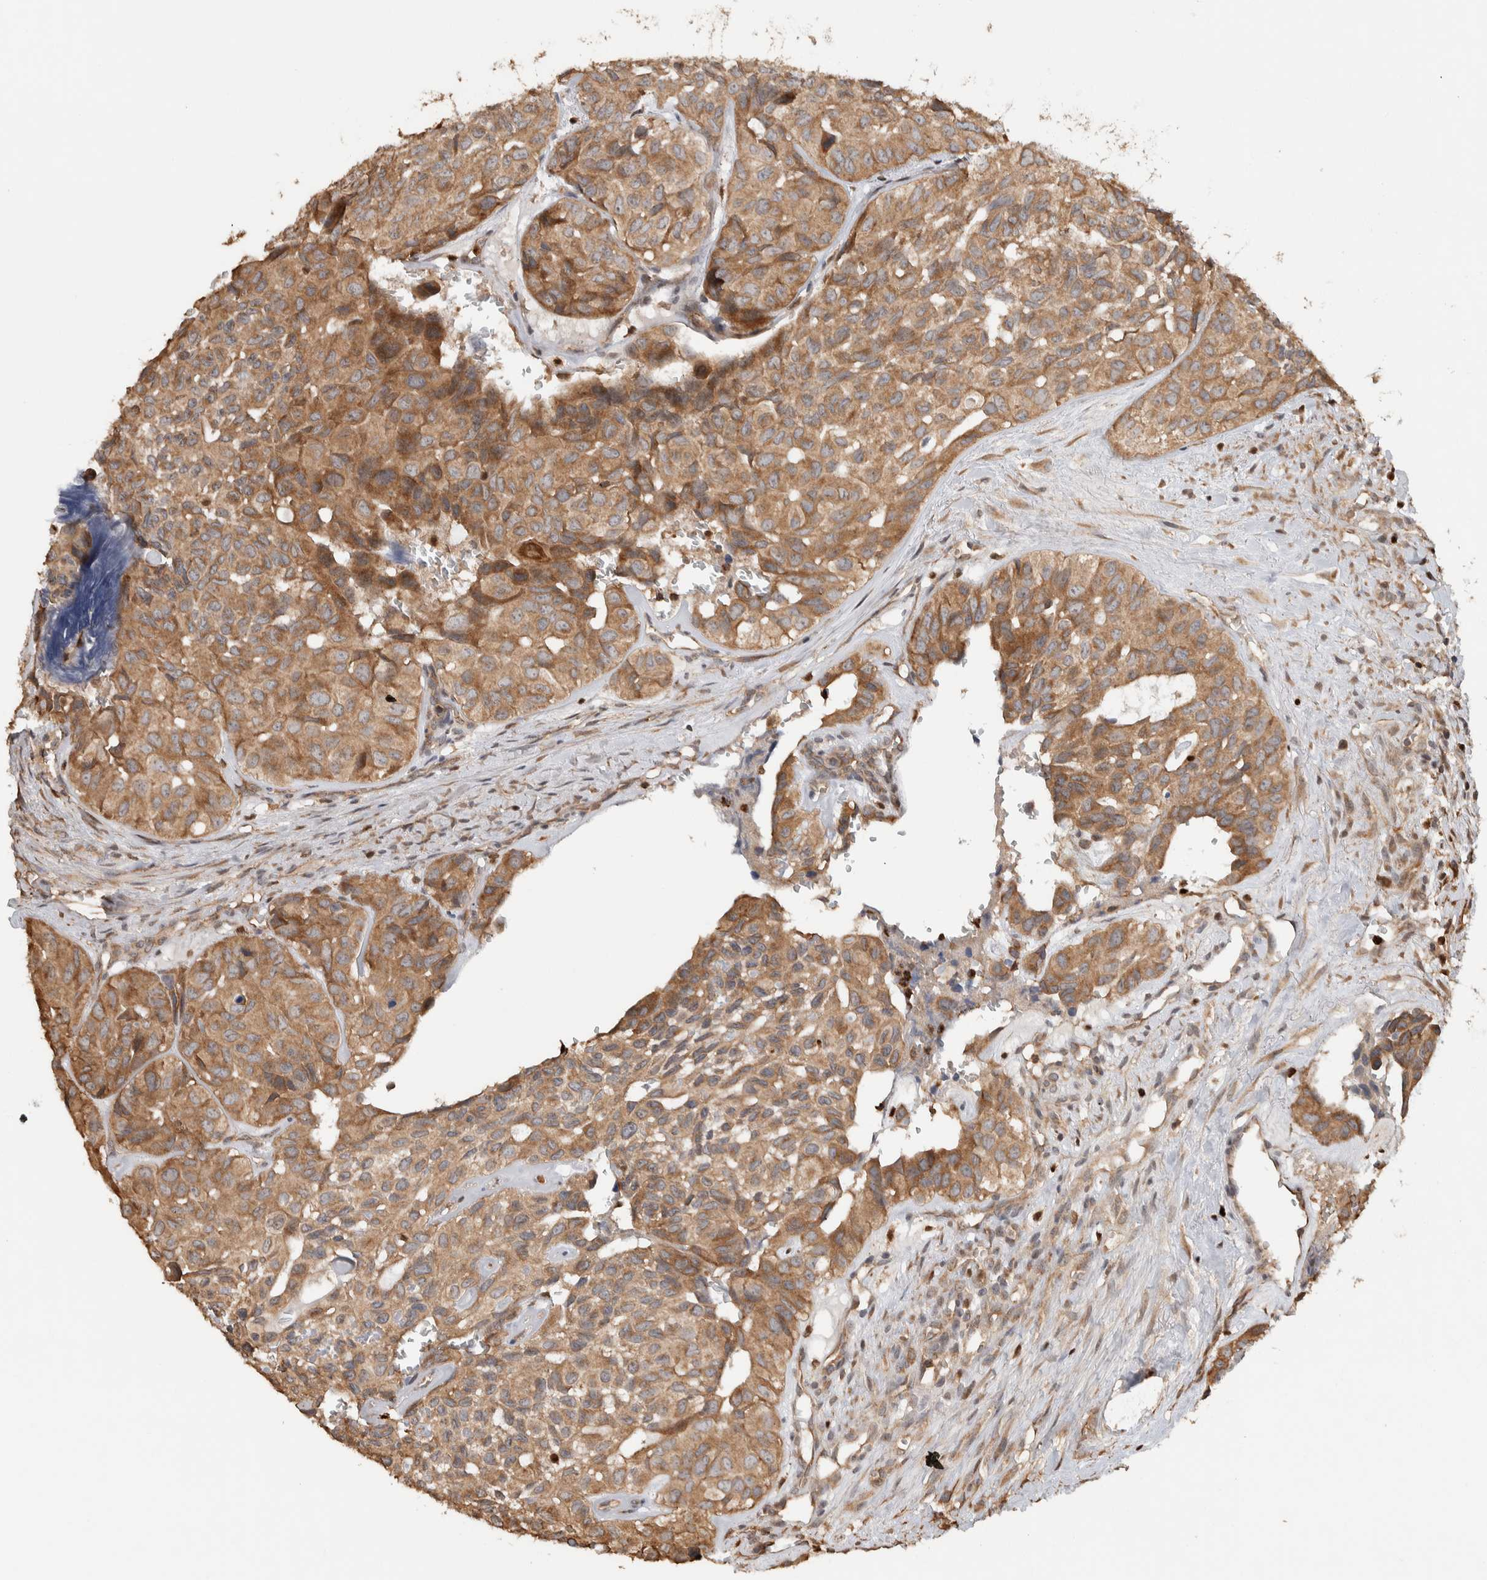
{"staining": {"intensity": "moderate", "quantity": ">75%", "location": "cytoplasmic/membranous"}, "tissue": "head and neck cancer", "cell_type": "Tumor cells", "image_type": "cancer", "snomed": [{"axis": "morphology", "description": "Adenocarcinoma, NOS"}, {"axis": "topography", "description": "Salivary gland, NOS"}, {"axis": "topography", "description": "Head-Neck"}], "caption": "About >75% of tumor cells in human adenocarcinoma (head and neck) demonstrate moderate cytoplasmic/membranous protein staining as visualized by brown immunohistochemical staining.", "gene": "VPS53", "patient": {"sex": "female", "age": 76}}